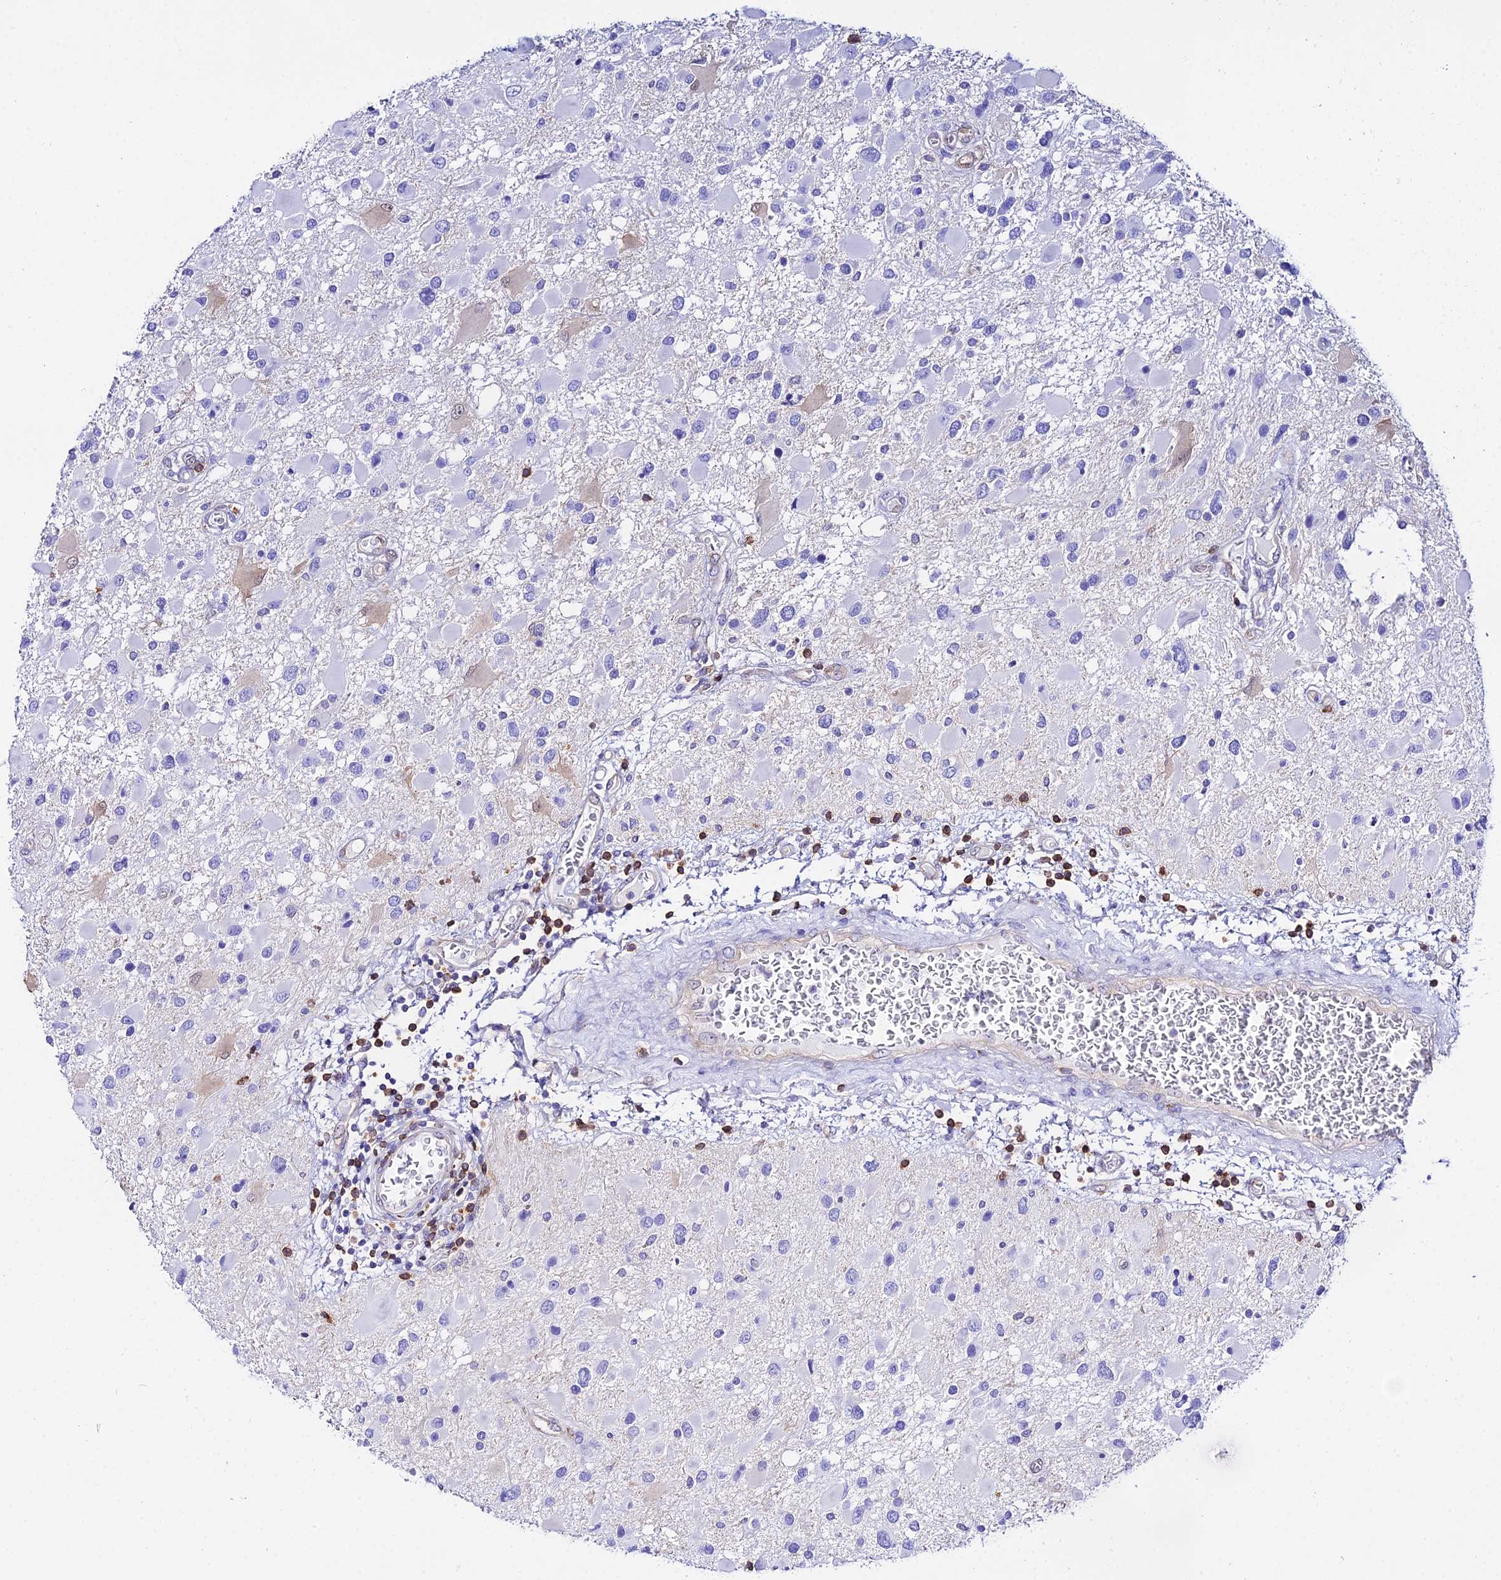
{"staining": {"intensity": "negative", "quantity": "none", "location": "none"}, "tissue": "glioma", "cell_type": "Tumor cells", "image_type": "cancer", "snomed": [{"axis": "morphology", "description": "Glioma, malignant, High grade"}, {"axis": "topography", "description": "Brain"}], "caption": "Immunohistochemical staining of human malignant high-grade glioma shows no significant positivity in tumor cells.", "gene": "S100A16", "patient": {"sex": "male", "age": 53}}